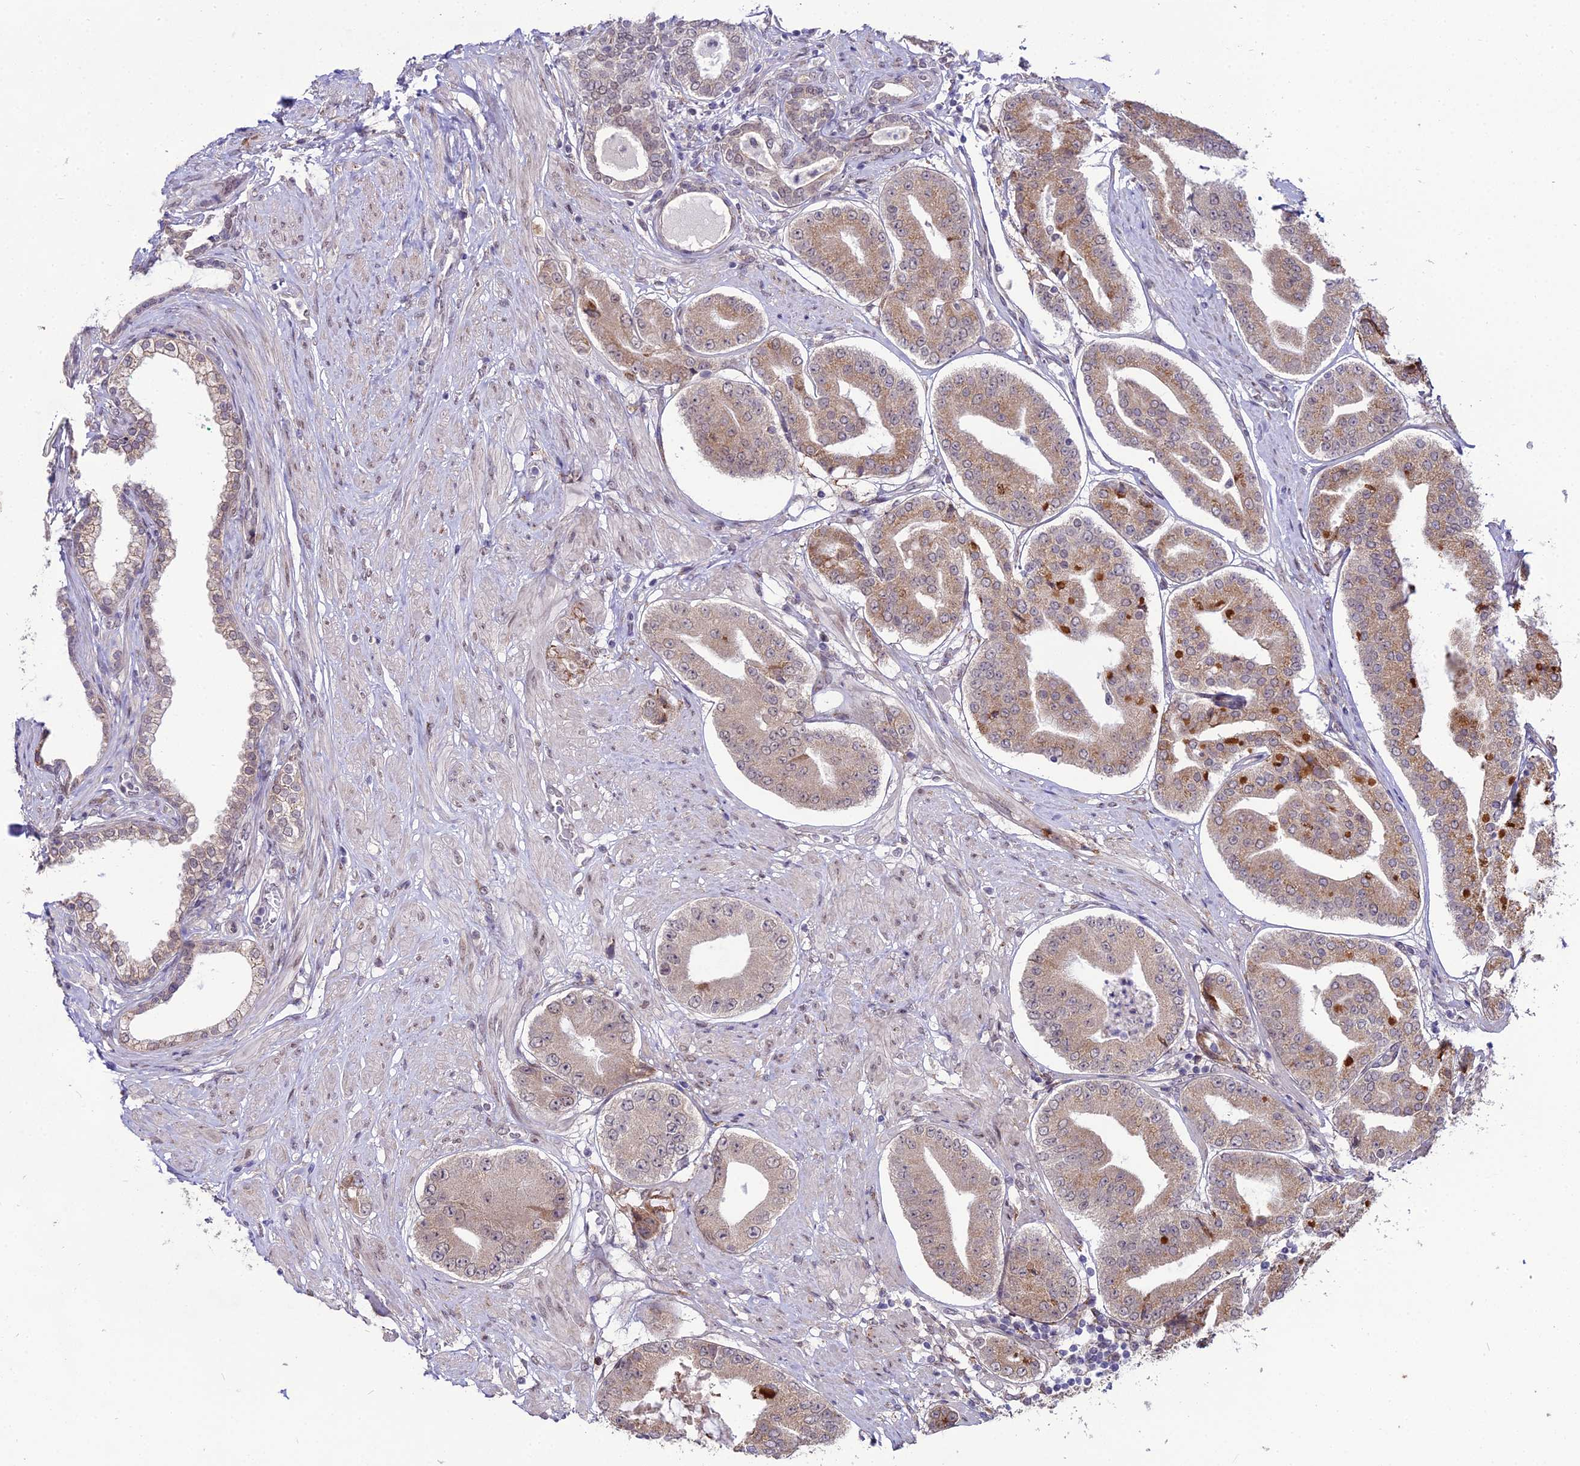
{"staining": {"intensity": "moderate", "quantity": ">75%", "location": "cytoplasmic/membranous"}, "tissue": "prostate cancer", "cell_type": "Tumor cells", "image_type": "cancer", "snomed": [{"axis": "morphology", "description": "Adenocarcinoma, High grade"}, {"axis": "topography", "description": "Prostate"}], "caption": "Tumor cells reveal medium levels of moderate cytoplasmic/membranous expression in about >75% of cells in human adenocarcinoma (high-grade) (prostate). (Brightfield microscopy of DAB IHC at high magnification).", "gene": "TROAP", "patient": {"sex": "male", "age": 63}}